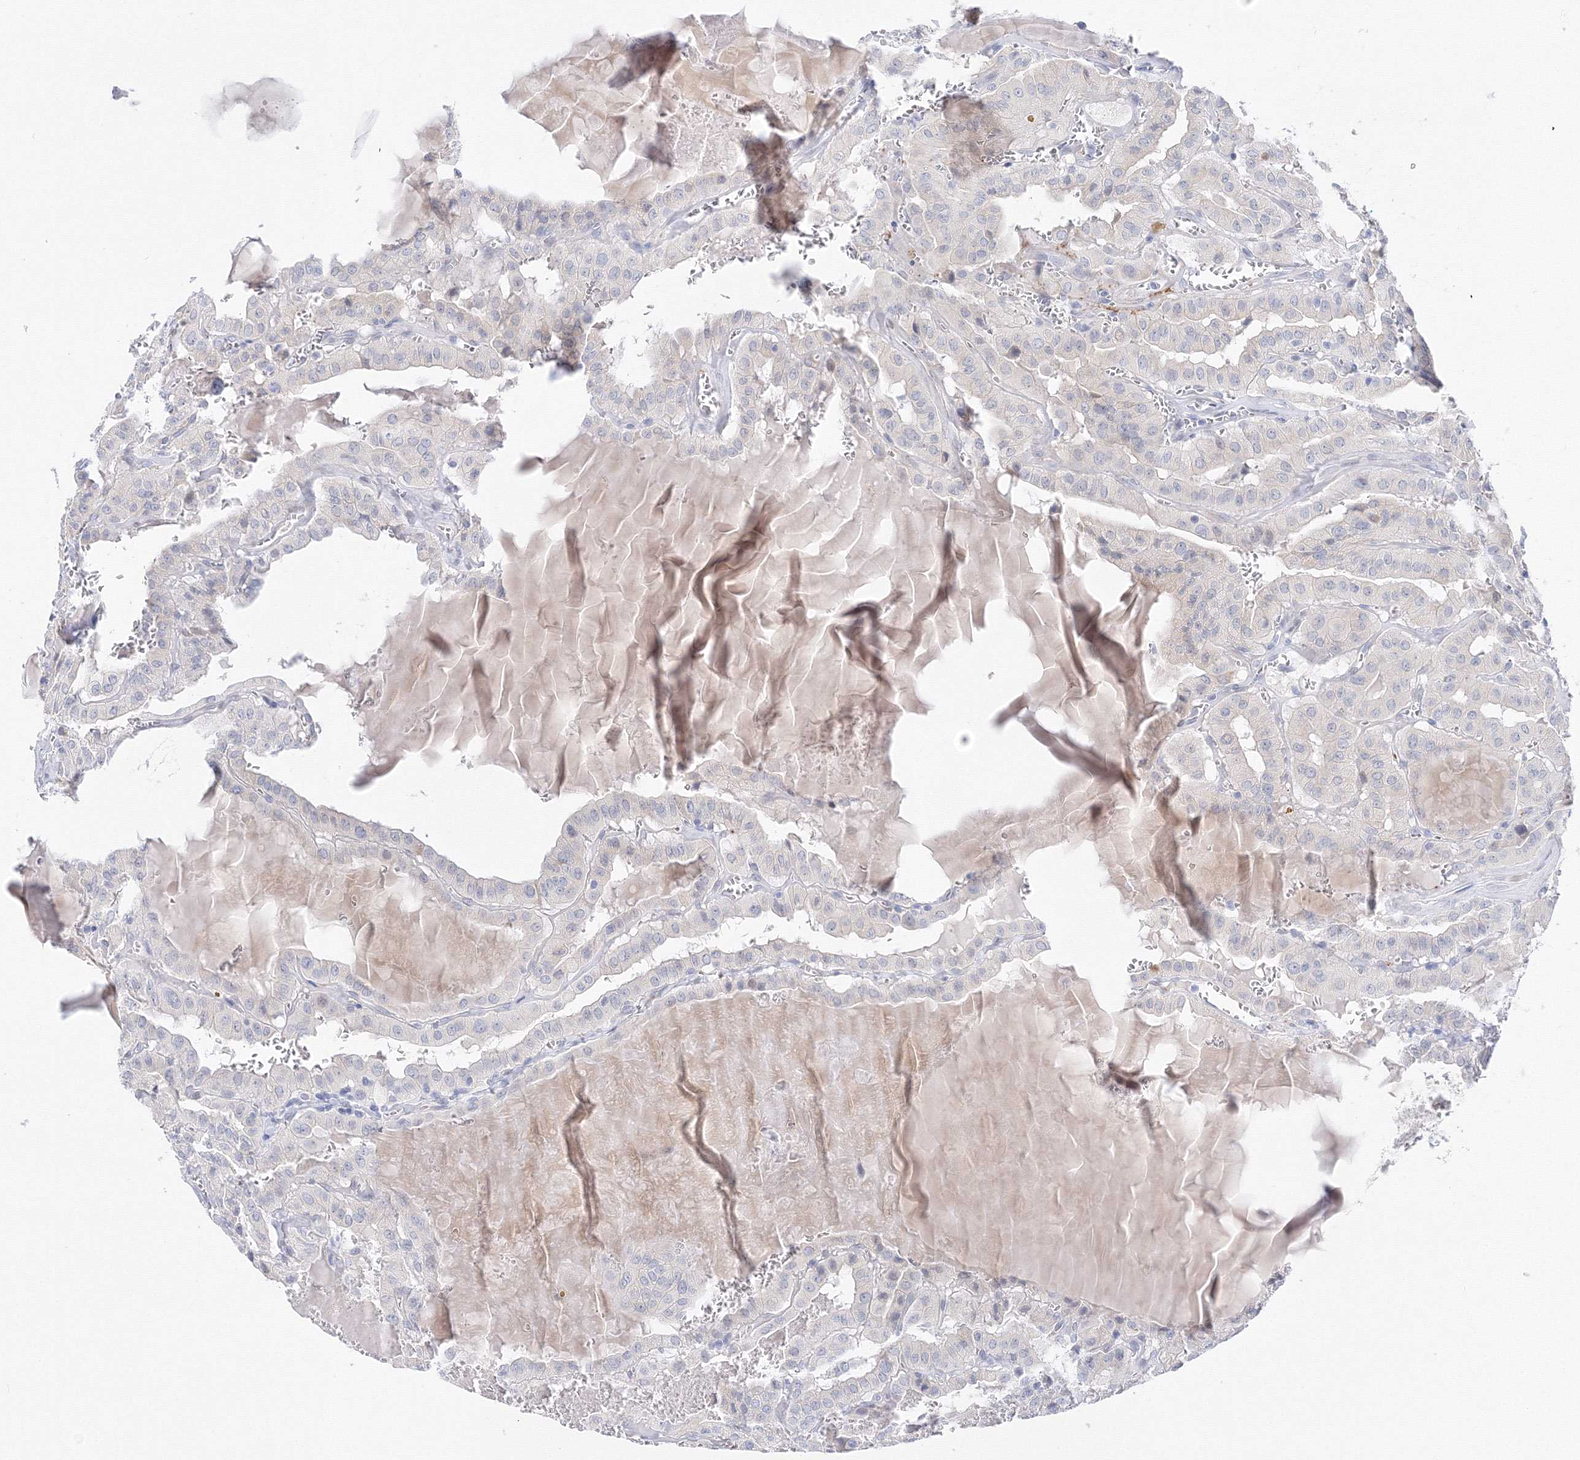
{"staining": {"intensity": "negative", "quantity": "none", "location": "none"}, "tissue": "thyroid cancer", "cell_type": "Tumor cells", "image_type": "cancer", "snomed": [{"axis": "morphology", "description": "Papillary adenocarcinoma, NOS"}, {"axis": "topography", "description": "Thyroid gland"}], "caption": "DAB immunohistochemical staining of human thyroid papillary adenocarcinoma reveals no significant staining in tumor cells.", "gene": "TAMM41", "patient": {"sex": "male", "age": 52}}